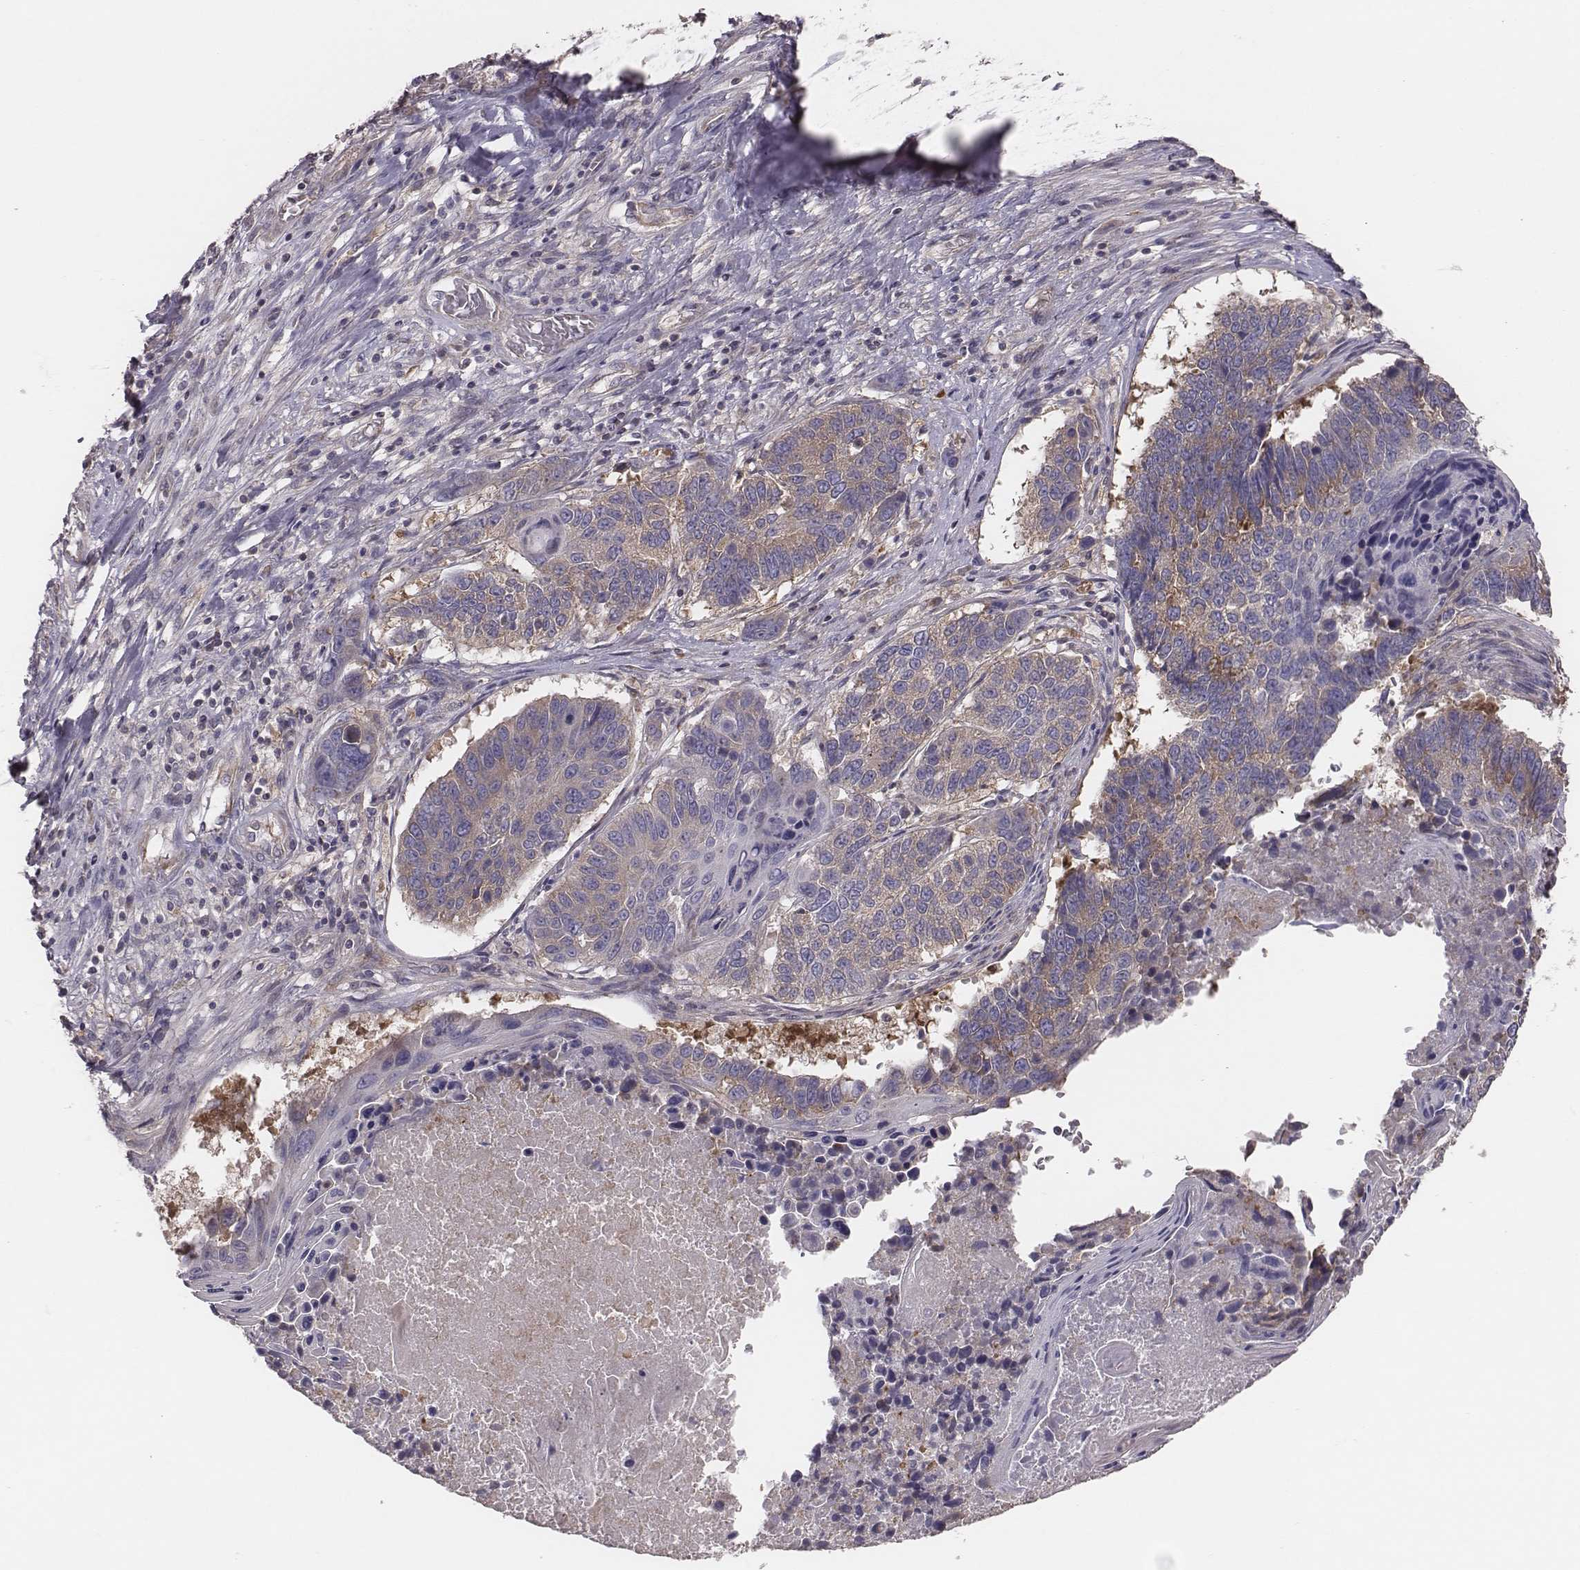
{"staining": {"intensity": "weak", "quantity": "25%-75%", "location": "cytoplasmic/membranous"}, "tissue": "lung cancer", "cell_type": "Tumor cells", "image_type": "cancer", "snomed": [{"axis": "morphology", "description": "Squamous cell carcinoma, NOS"}, {"axis": "topography", "description": "Lung"}], "caption": "Human lung cancer stained with a protein marker demonstrates weak staining in tumor cells.", "gene": "CAD", "patient": {"sex": "male", "age": 73}}